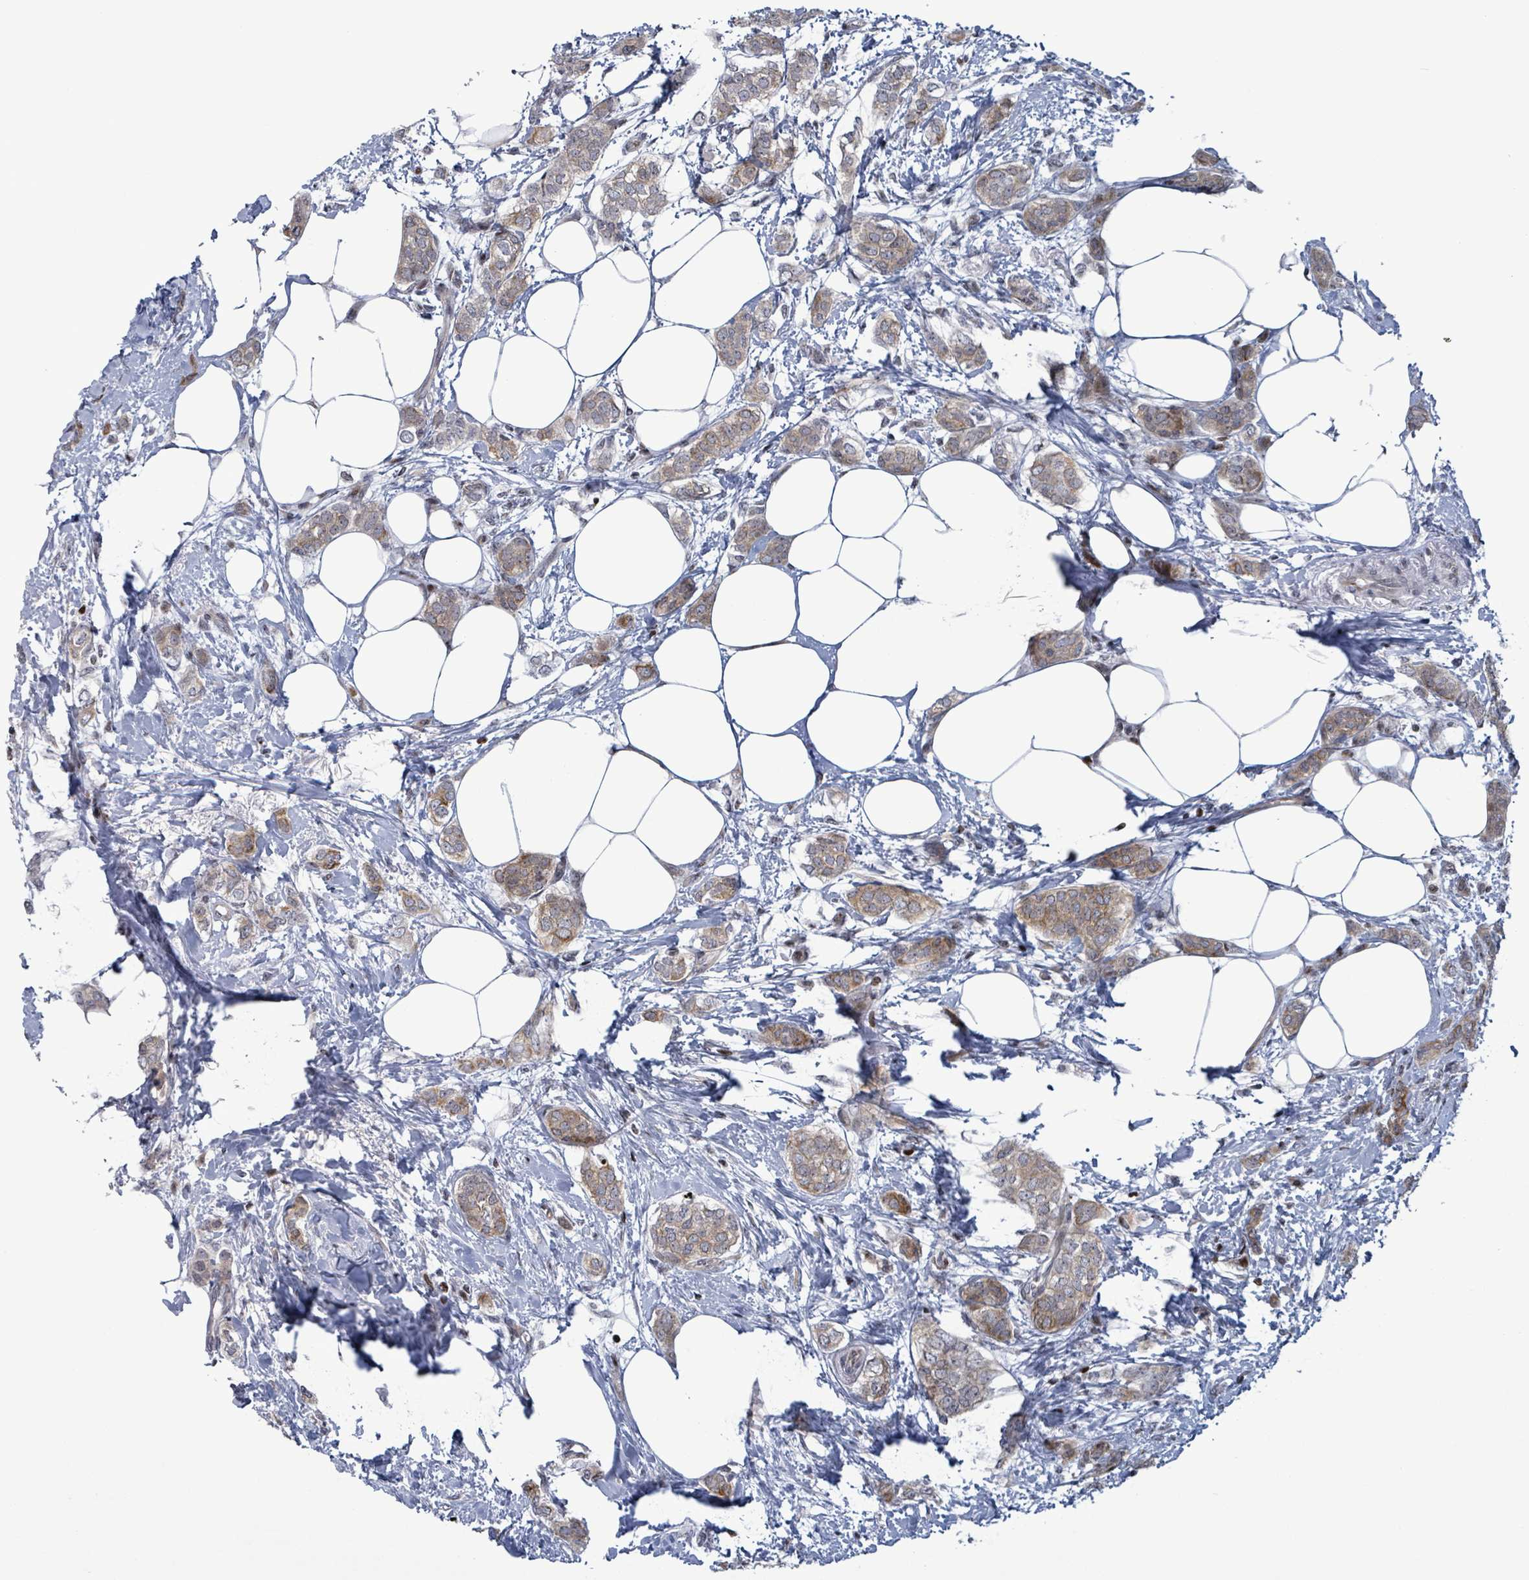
{"staining": {"intensity": "weak", "quantity": ">75%", "location": "cytoplasmic/membranous"}, "tissue": "breast cancer", "cell_type": "Tumor cells", "image_type": "cancer", "snomed": [{"axis": "morphology", "description": "Duct carcinoma"}, {"axis": "topography", "description": "Breast"}], "caption": "Immunohistochemistry photomicrograph of breast cancer stained for a protein (brown), which displays low levels of weak cytoplasmic/membranous positivity in approximately >75% of tumor cells.", "gene": "FNDC4", "patient": {"sex": "female", "age": 72}}